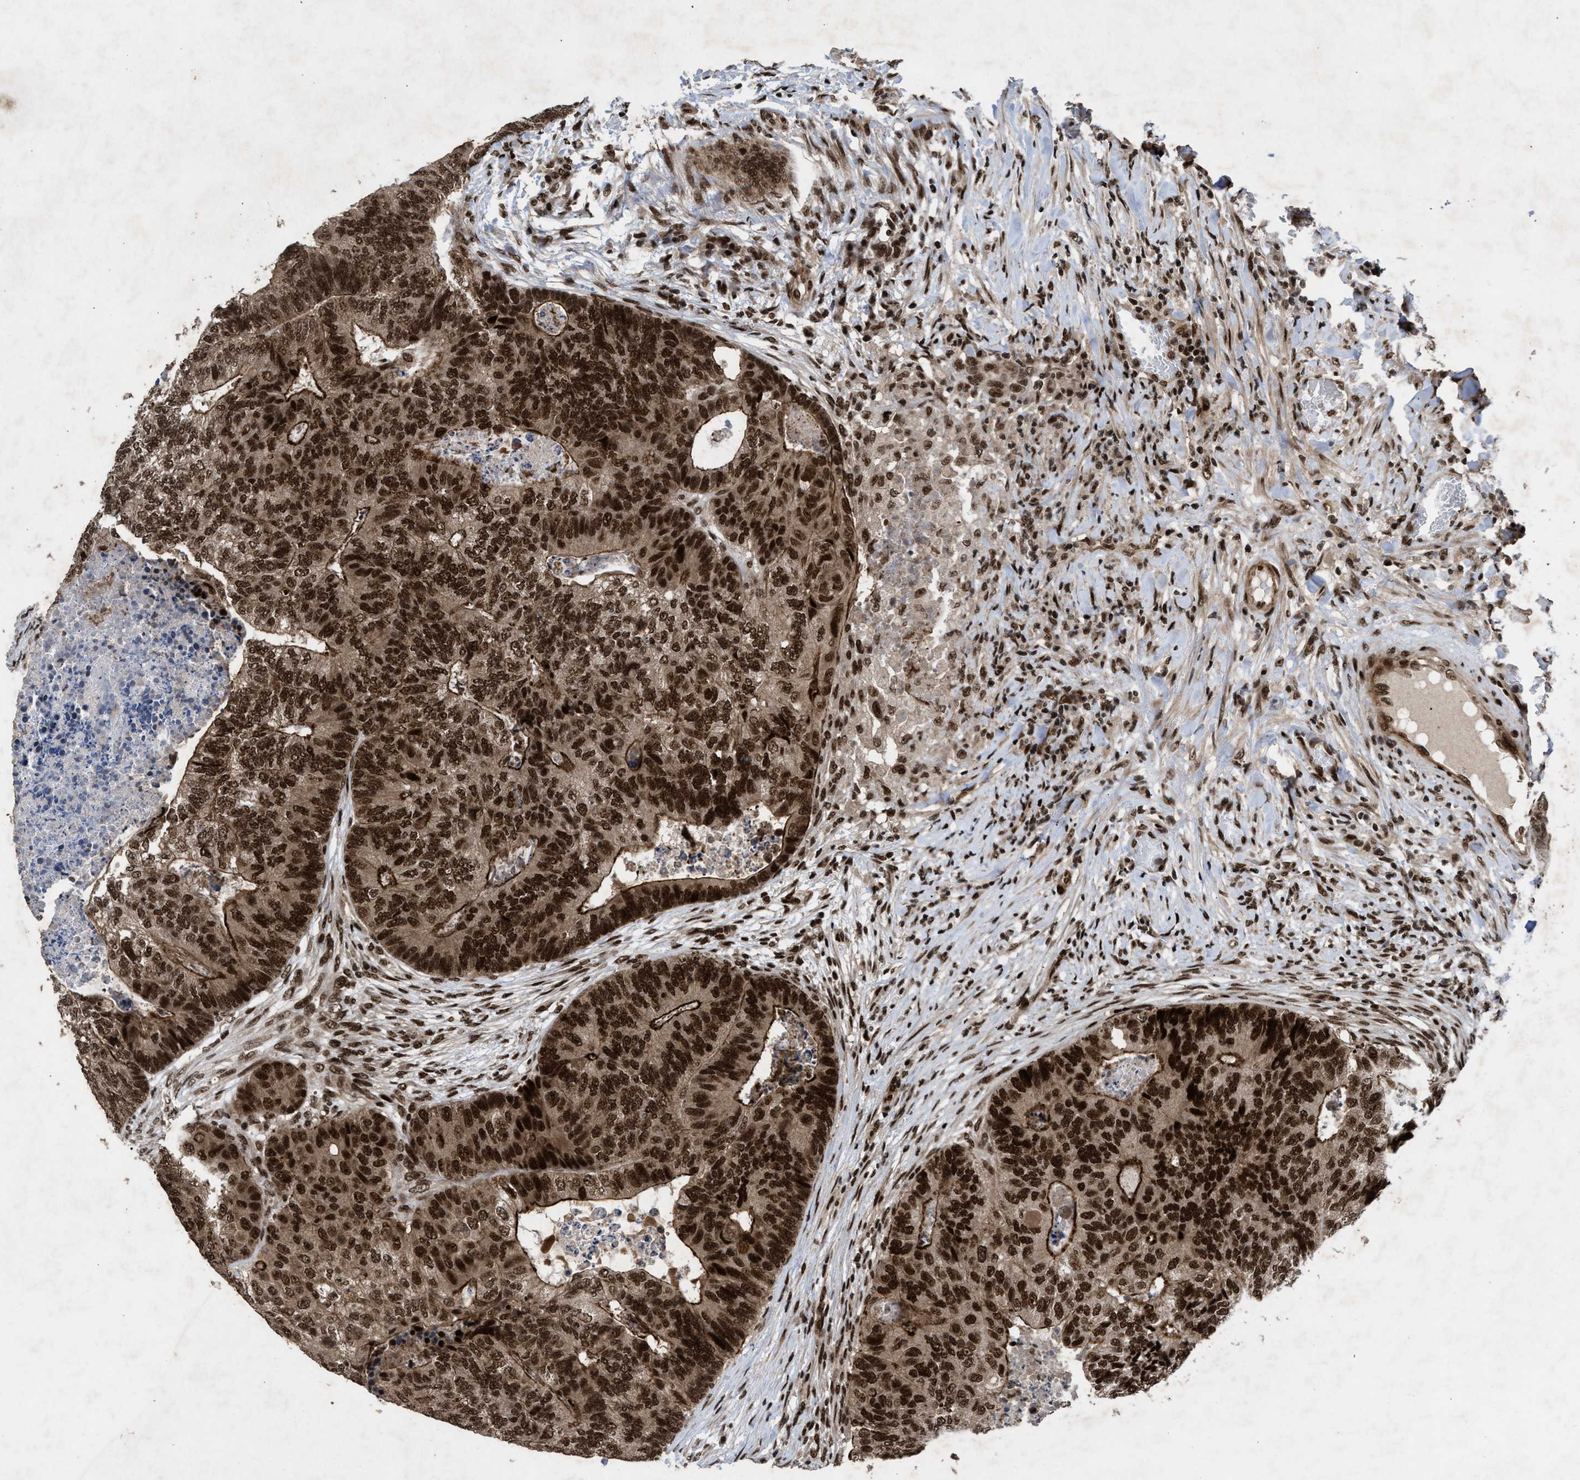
{"staining": {"intensity": "strong", "quantity": ">75%", "location": "cytoplasmic/membranous,nuclear"}, "tissue": "colorectal cancer", "cell_type": "Tumor cells", "image_type": "cancer", "snomed": [{"axis": "morphology", "description": "Adenocarcinoma, NOS"}, {"axis": "topography", "description": "Colon"}], "caption": "Colorectal cancer (adenocarcinoma) stained for a protein (brown) exhibits strong cytoplasmic/membranous and nuclear positive expression in about >75% of tumor cells.", "gene": "WIZ", "patient": {"sex": "female", "age": 67}}